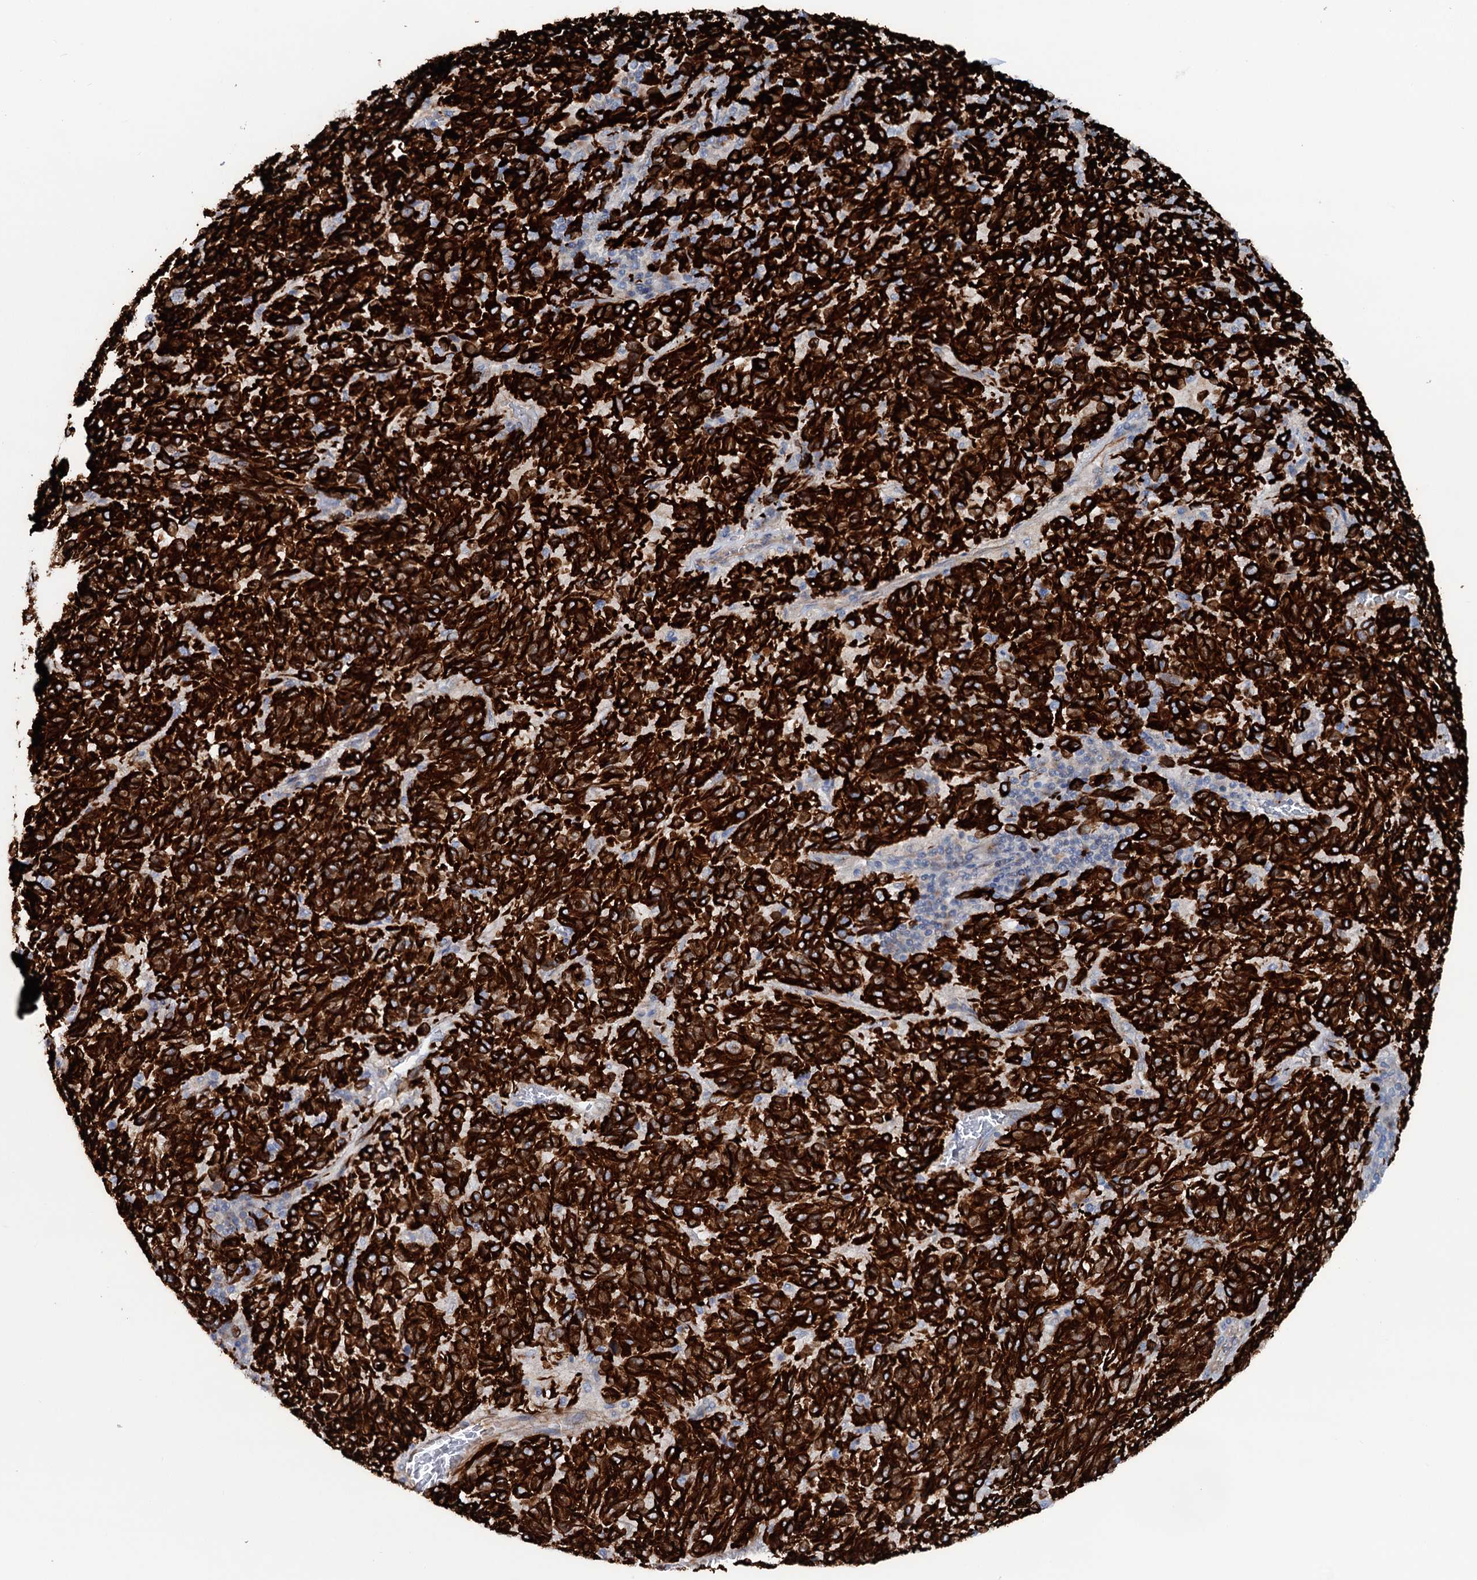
{"staining": {"intensity": "strong", "quantity": ">75%", "location": "cytoplasmic/membranous"}, "tissue": "melanoma", "cell_type": "Tumor cells", "image_type": "cancer", "snomed": [{"axis": "morphology", "description": "Malignant melanoma, Metastatic site"}, {"axis": "topography", "description": "Lung"}], "caption": "A photomicrograph of human melanoma stained for a protein exhibits strong cytoplasmic/membranous brown staining in tumor cells.", "gene": "CALCOCO1", "patient": {"sex": "male", "age": 64}}